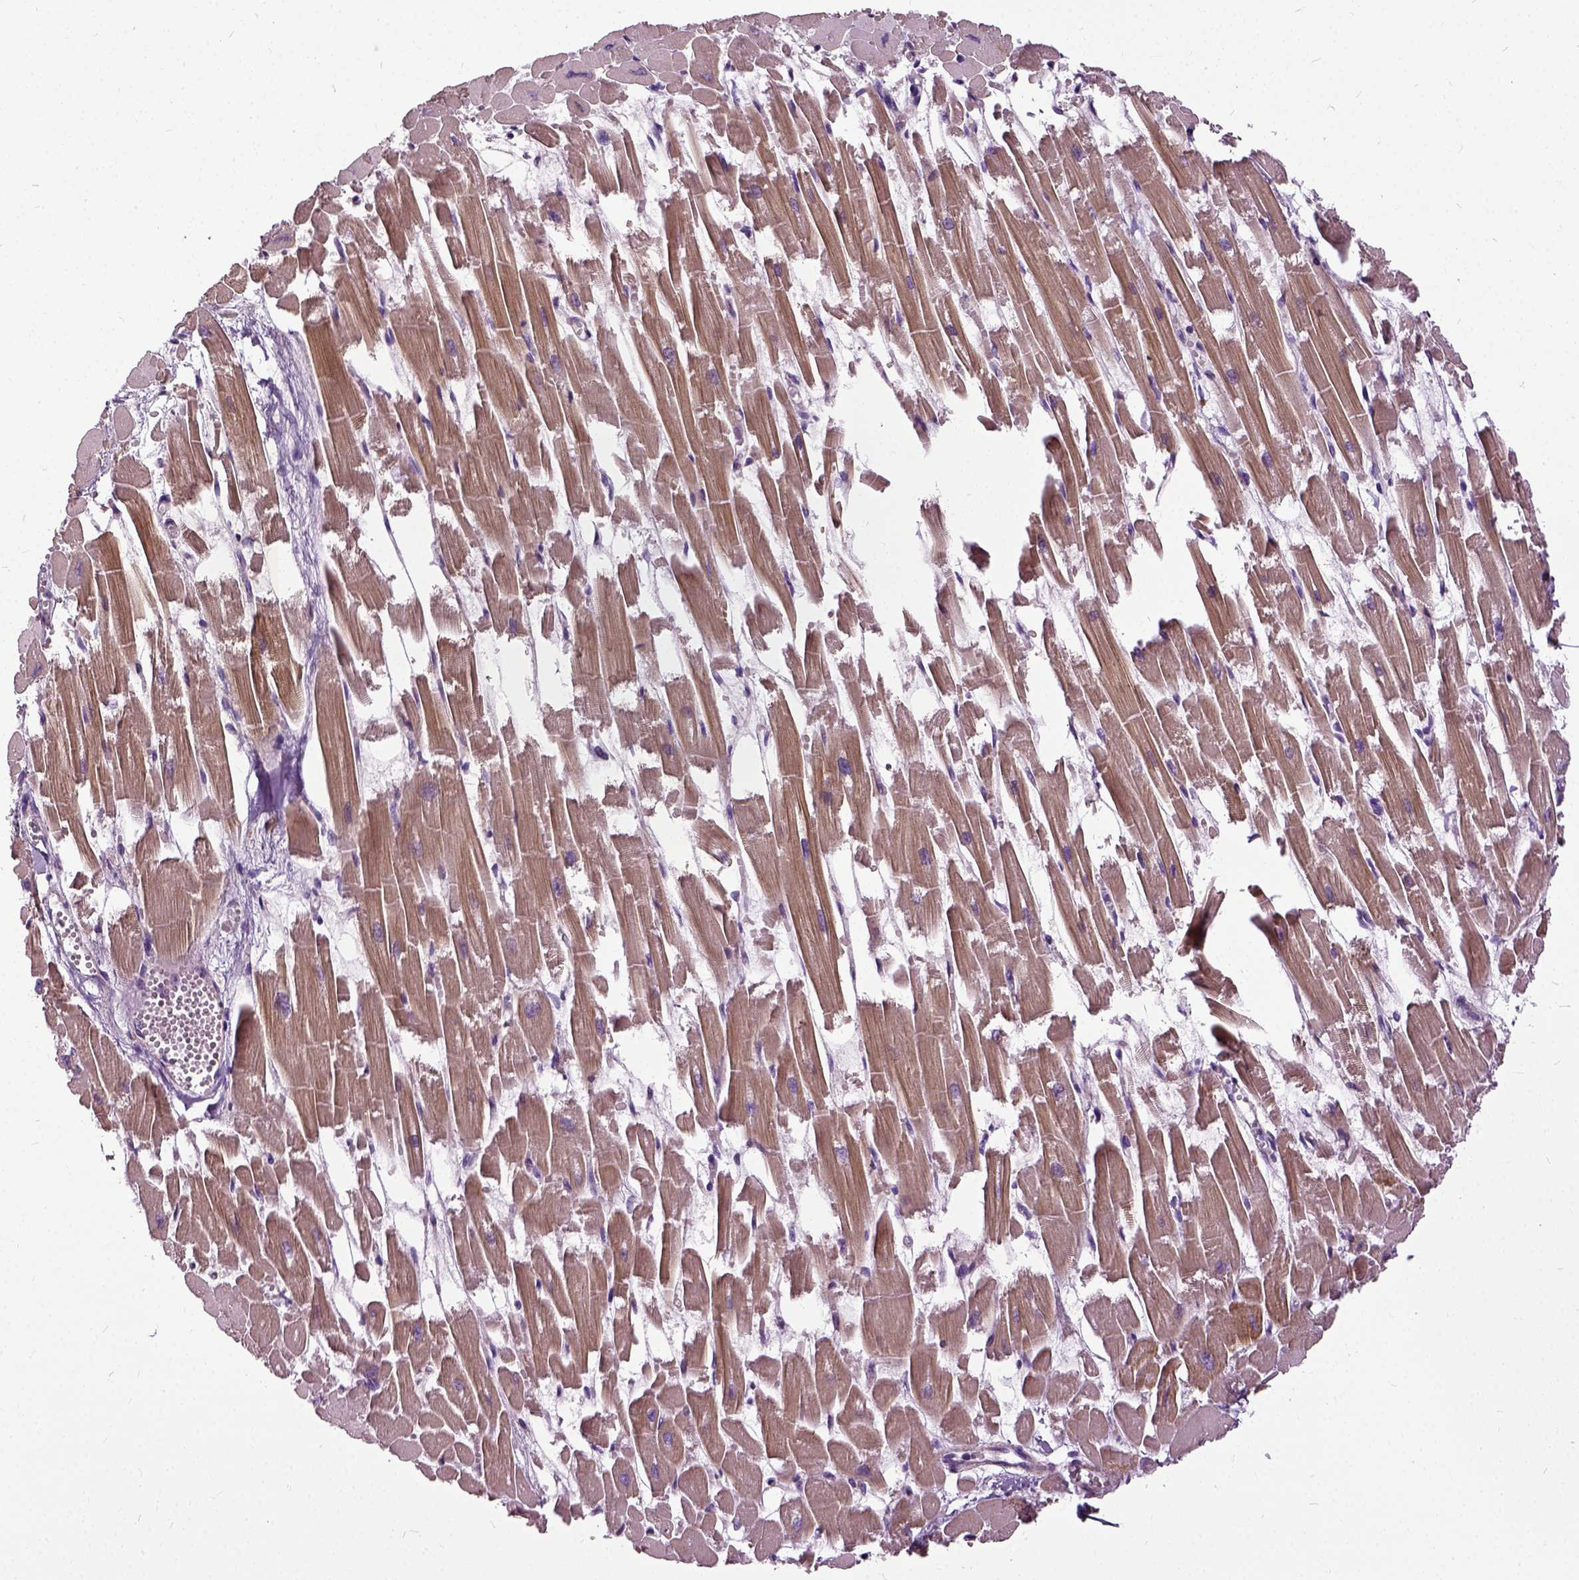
{"staining": {"intensity": "moderate", "quantity": ">75%", "location": "cytoplasmic/membranous"}, "tissue": "heart muscle", "cell_type": "Cardiomyocytes", "image_type": "normal", "snomed": [{"axis": "morphology", "description": "Normal tissue, NOS"}, {"axis": "topography", "description": "Heart"}], "caption": "This histopathology image shows immunohistochemistry (IHC) staining of unremarkable human heart muscle, with medium moderate cytoplasmic/membranous positivity in about >75% of cardiomyocytes.", "gene": "ILRUN", "patient": {"sex": "female", "age": 52}}